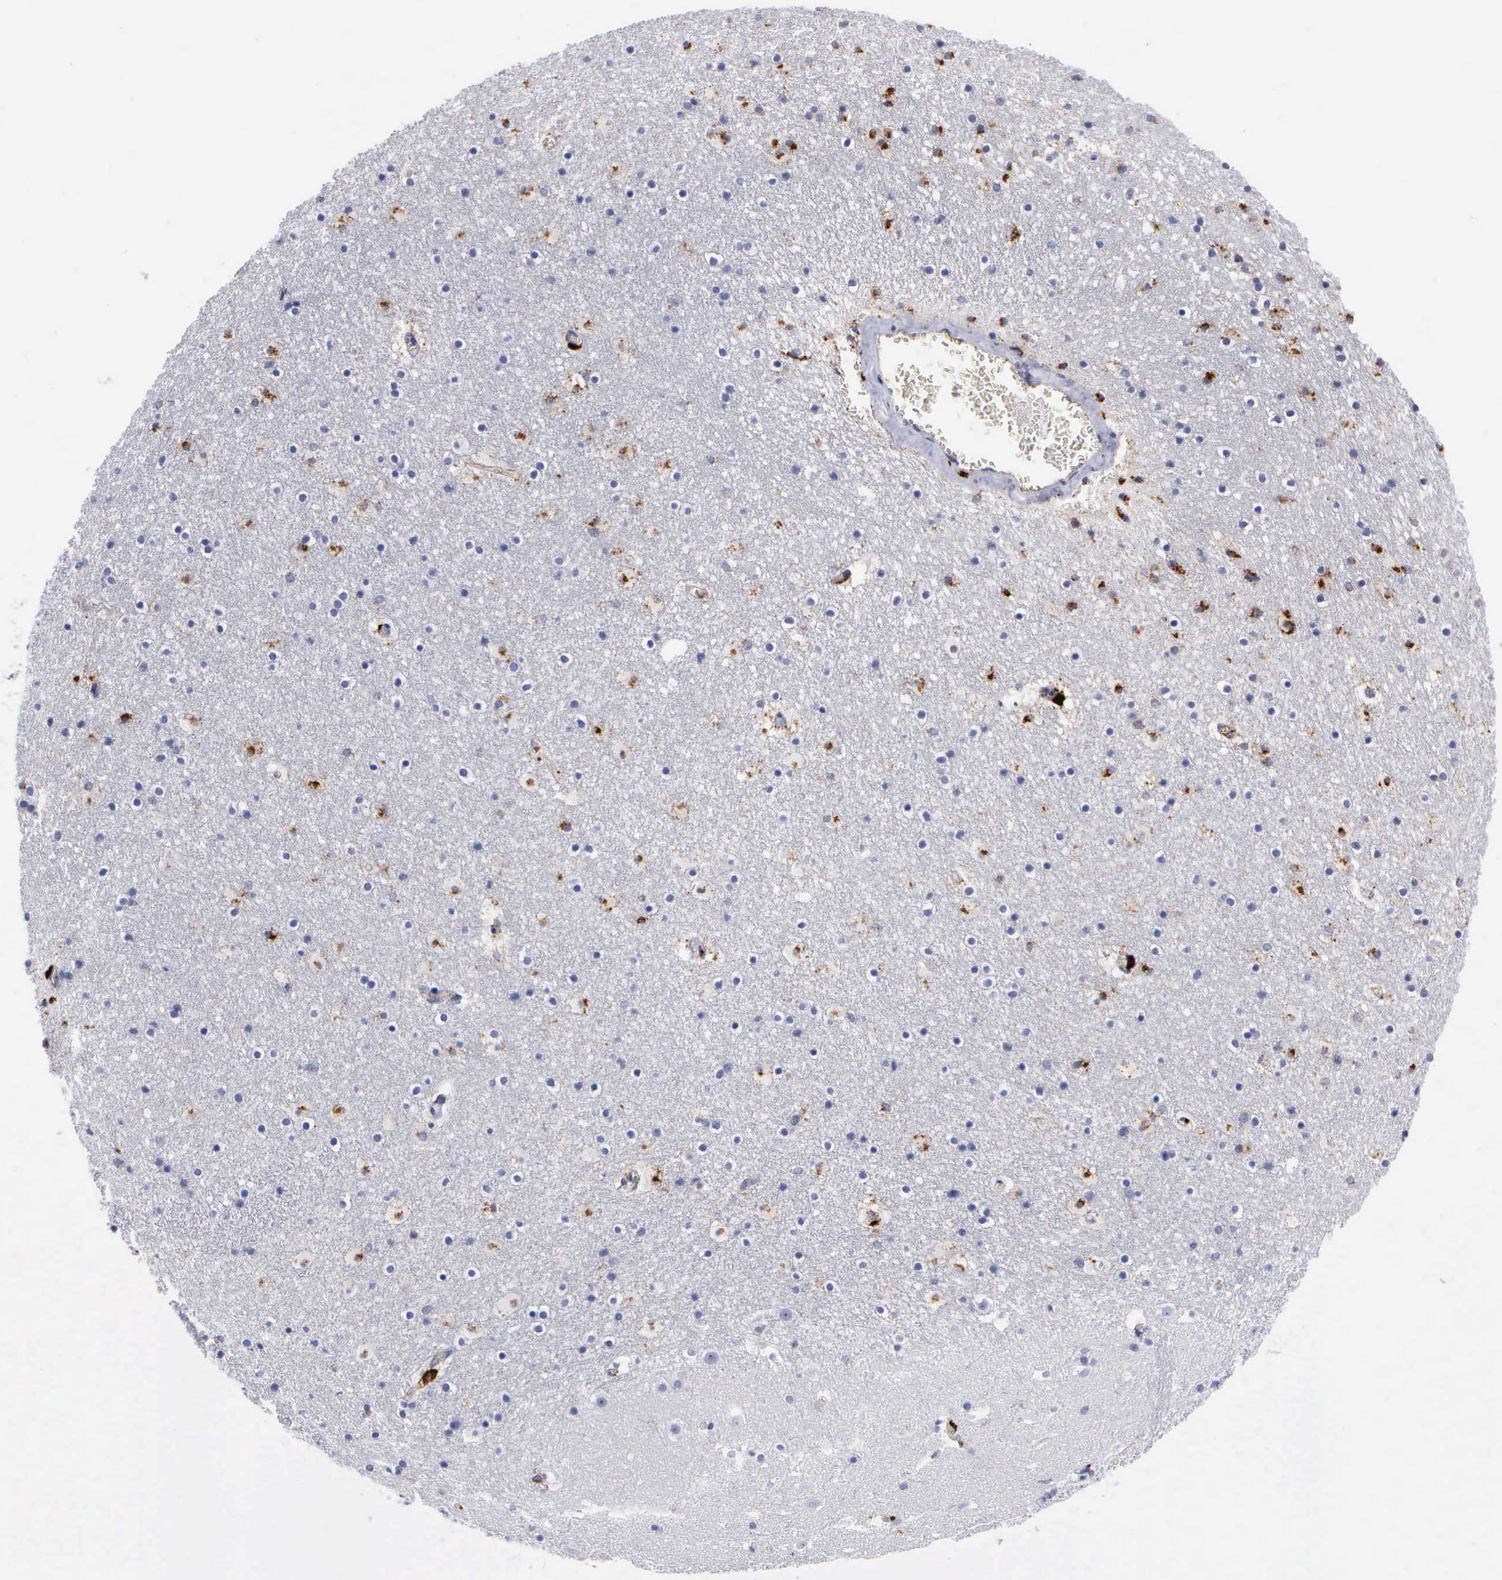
{"staining": {"intensity": "negative", "quantity": "none", "location": "none"}, "tissue": "caudate", "cell_type": "Glial cells", "image_type": "normal", "snomed": [{"axis": "morphology", "description": "Normal tissue, NOS"}, {"axis": "topography", "description": "Lateral ventricle wall"}], "caption": "DAB immunohistochemical staining of benign human caudate demonstrates no significant staining in glial cells. (DAB IHC with hematoxylin counter stain).", "gene": "CTSH", "patient": {"sex": "male", "age": 45}}